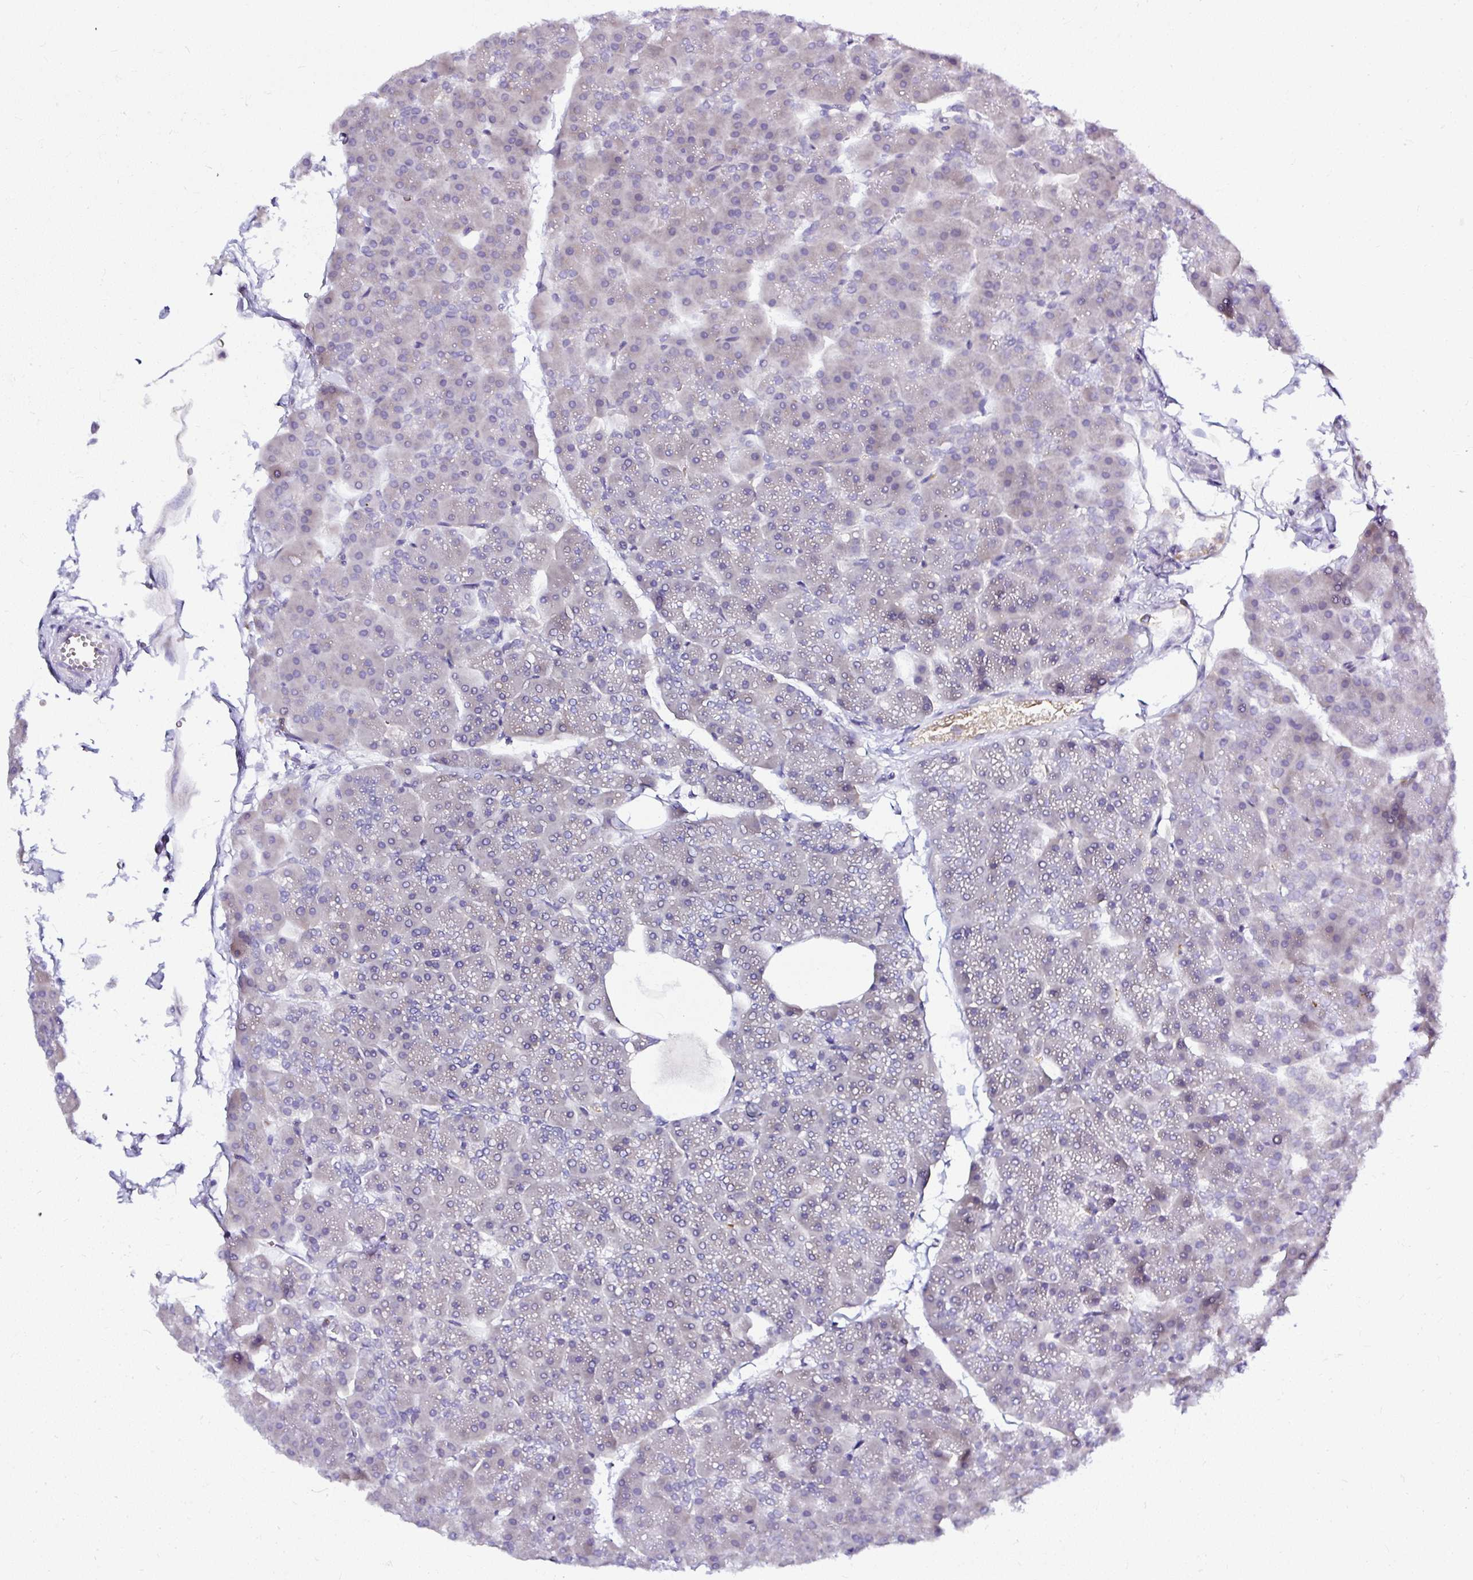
{"staining": {"intensity": "weak", "quantity": "<25%", "location": "cytoplasmic/membranous"}, "tissue": "pancreas", "cell_type": "Exocrine glandular cells", "image_type": "normal", "snomed": [{"axis": "morphology", "description": "Normal tissue, NOS"}, {"axis": "topography", "description": "Pancreas"}], "caption": "A high-resolution histopathology image shows IHC staining of benign pancreas, which shows no significant positivity in exocrine glandular cells.", "gene": "DEPDC5", "patient": {"sex": "male", "age": 35}}